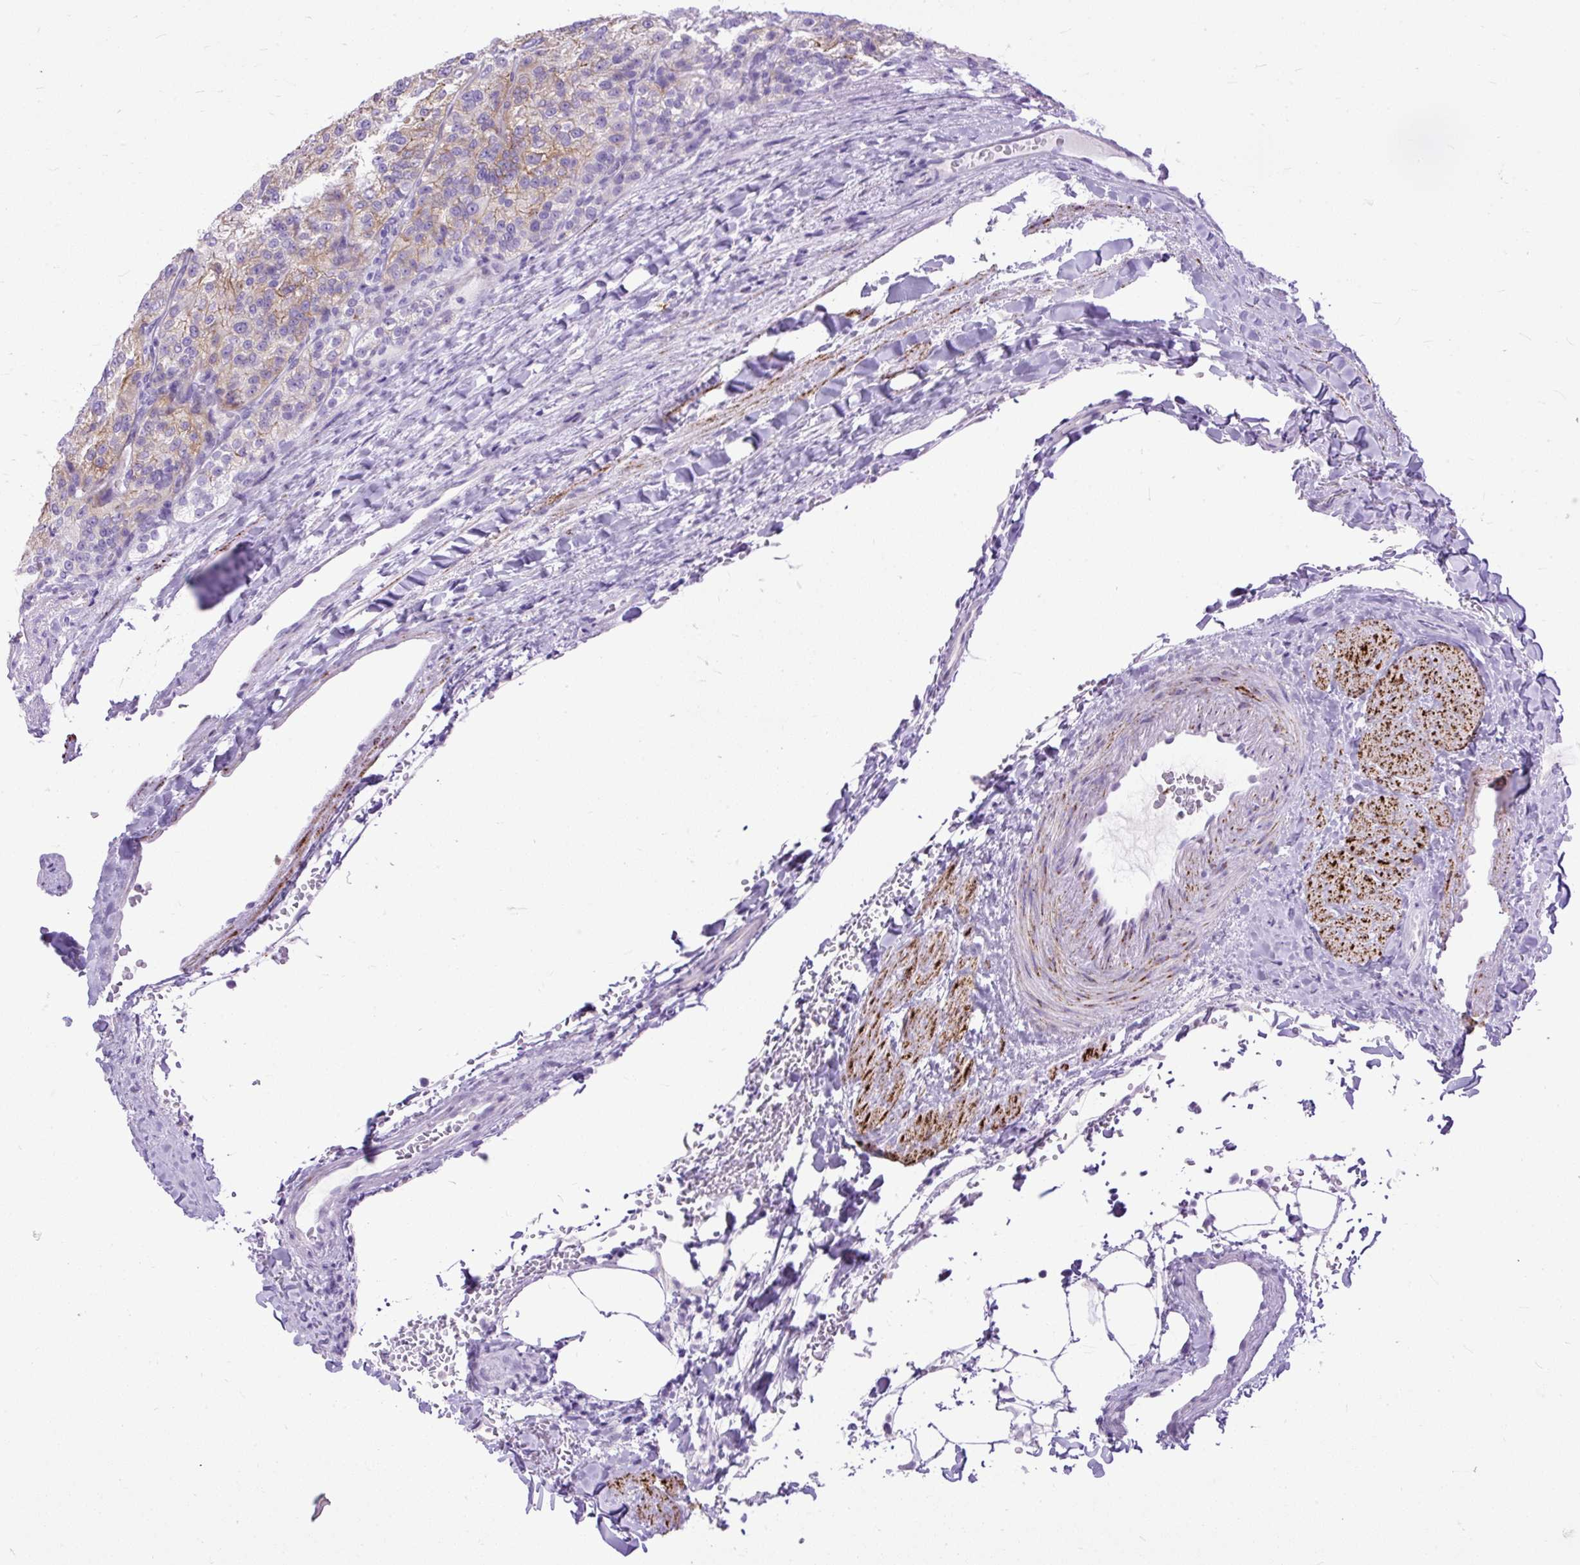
{"staining": {"intensity": "moderate", "quantity": "25%-75%", "location": "cytoplasmic/membranous"}, "tissue": "renal cancer", "cell_type": "Tumor cells", "image_type": "cancer", "snomed": [{"axis": "morphology", "description": "Adenocarcinoma, NOS"}, {"axis": "topography", "description": "Kidney"}], "caption": "A medium amount of moderate cytoplasmic/membranous expression is seen in approximately 25%-75% of tumor cells in renal cancer (adenocarcinoma) tissue. (brown staining indicates protein expression, while blue staining denotes nuclei).", "gene": "ZNF256", "patient": {"sex": "female", "age": 63}}